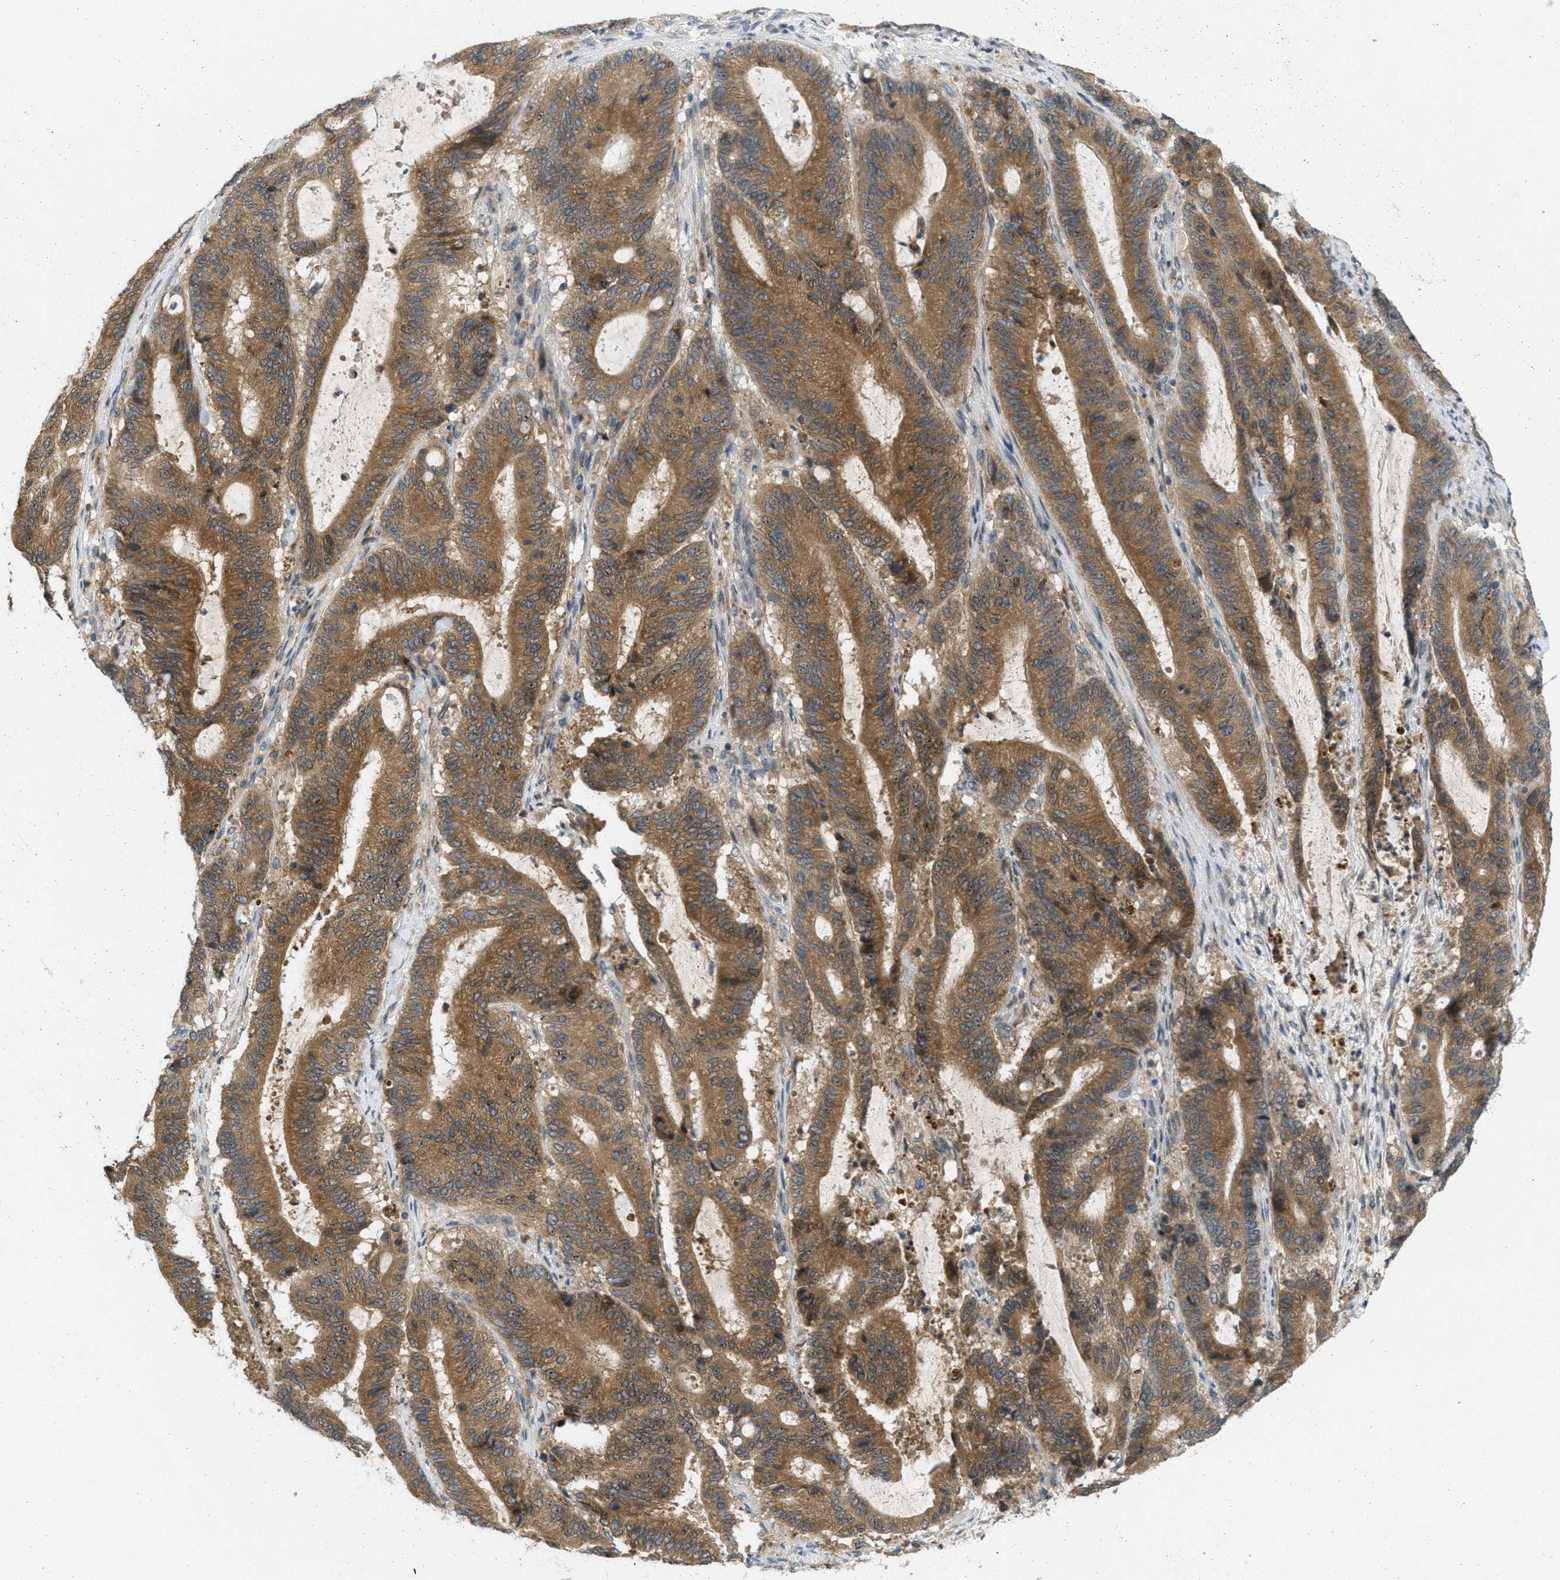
{"staining": {"intensity": "moderate", "quantity": ">75%", "location": "cytoplasmic/membranous"}, "tissue": "liver cancer", "cell_type": "Tumor cells", "image_type": "cancer", "snomed": [{"axis": "morphology", "description": "Cholangiocarcinoma"}, {"axis": "topography", "description": "Liver"}], "caption": "A brown stain highlights moderate cytoplasmic/membranous expression of a protein in liver cholangiocarcinoma tumor cells. The staining was performed using DAB (3,3'-diaminobenzidine) to visualize the protein expression in brown, while the nuclei were stained in blue with hematoxylin (Magnification: 20x).", "gene": "SIGMAR1", "patient": {"sex": "female", "age": 73}}